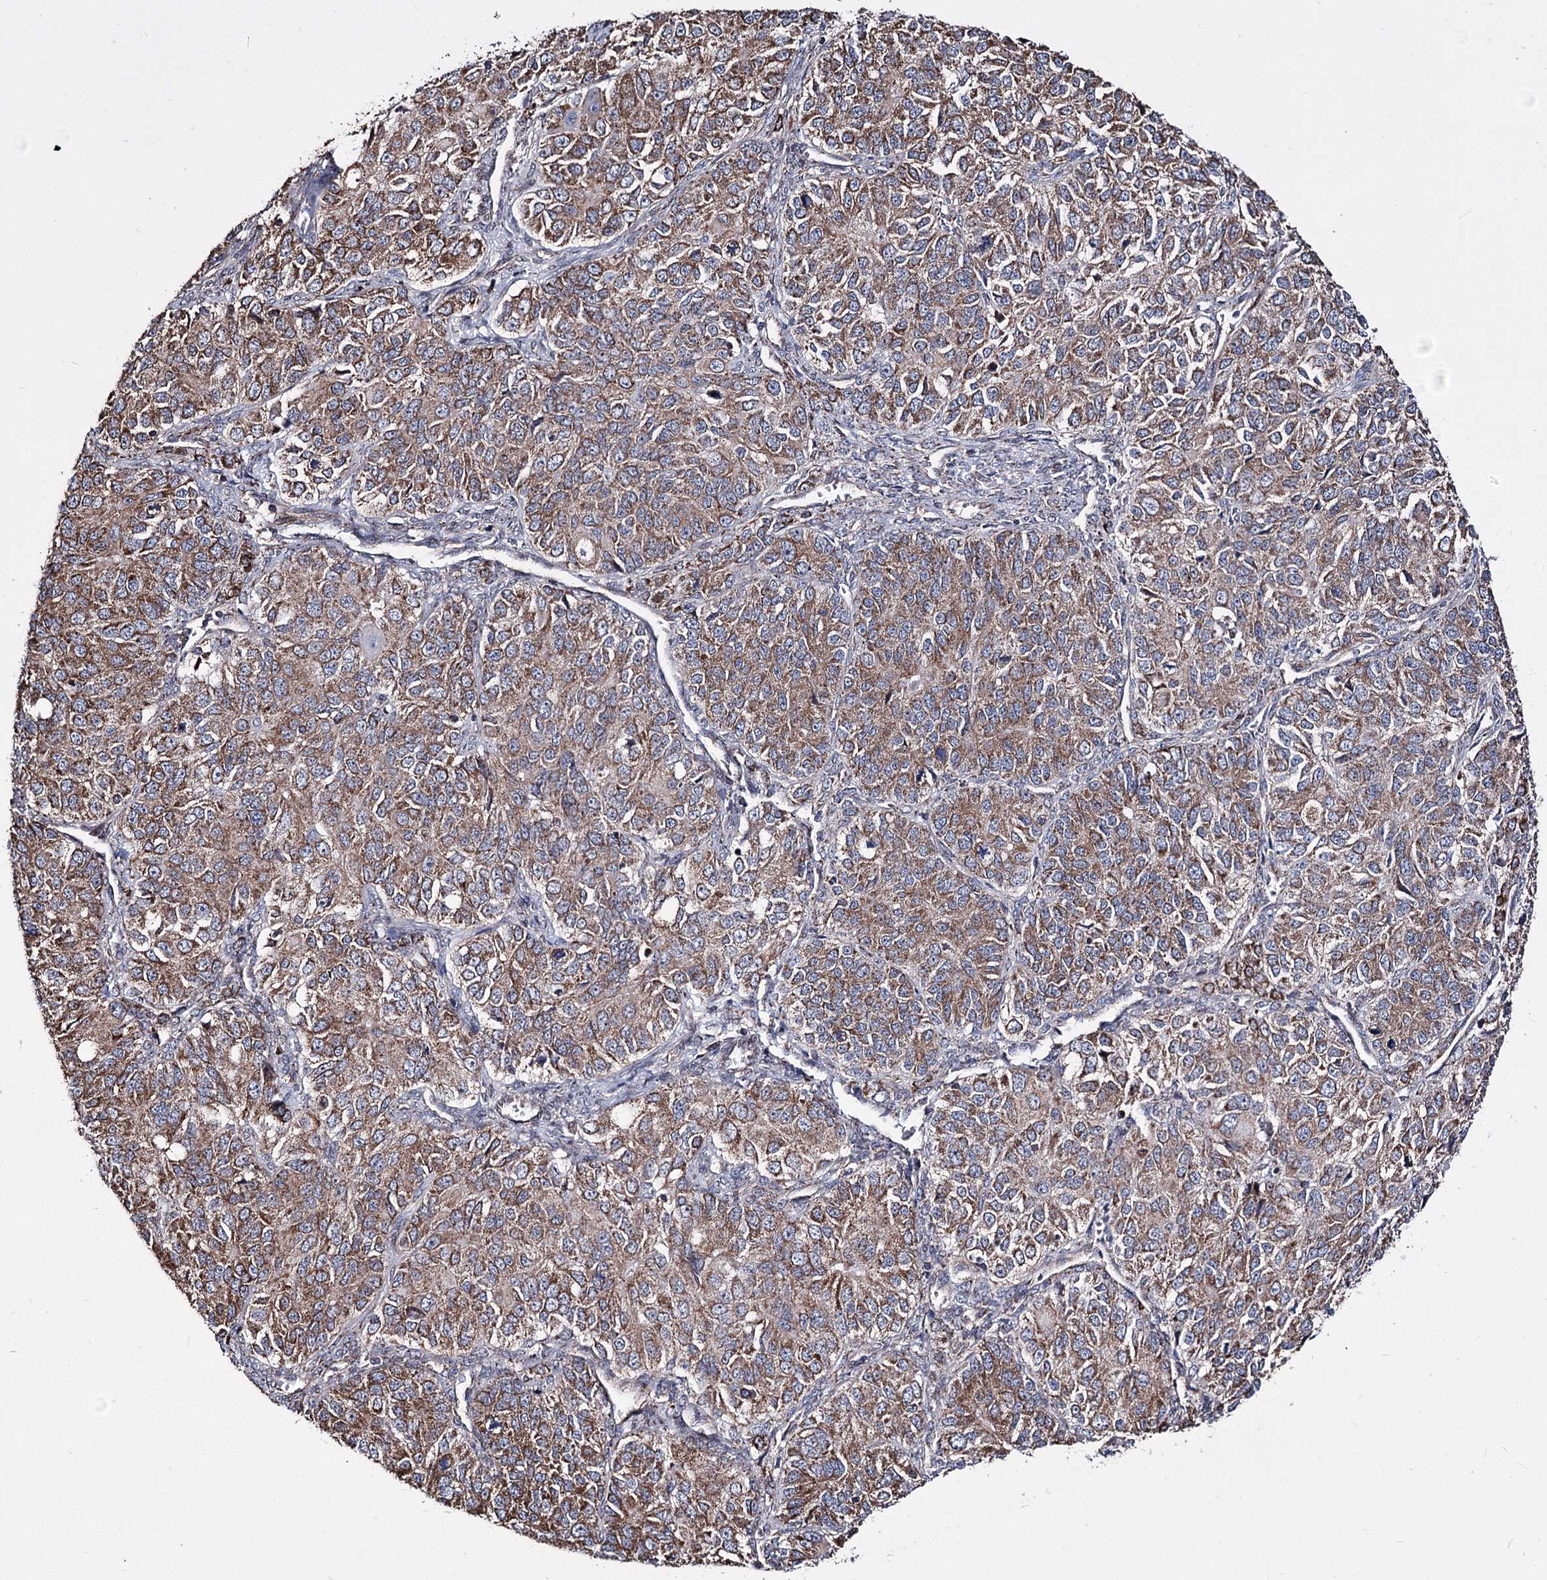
{"staining": {"intensity": "moderate", "quantity": ">75%", "location": "cytoplasmic/membranous"}, "tissue": "ovarian cancer", "cell_type": "Tumor cells", "image_type": "cancer", "snomed": [{"axis": "morphology", "description": "Carcinoma, endometroid"}, {"axis": "topography", "description": "Ovary"}], "caption": "Ovarian endometroid carcinoma stained for a protein (brown) reveals moderate cytoplasmic/membranous positive staining in about >75% of tumor cells.", "gene": "CREB3L4", "patient": {"sex": "female", "age": 51}}